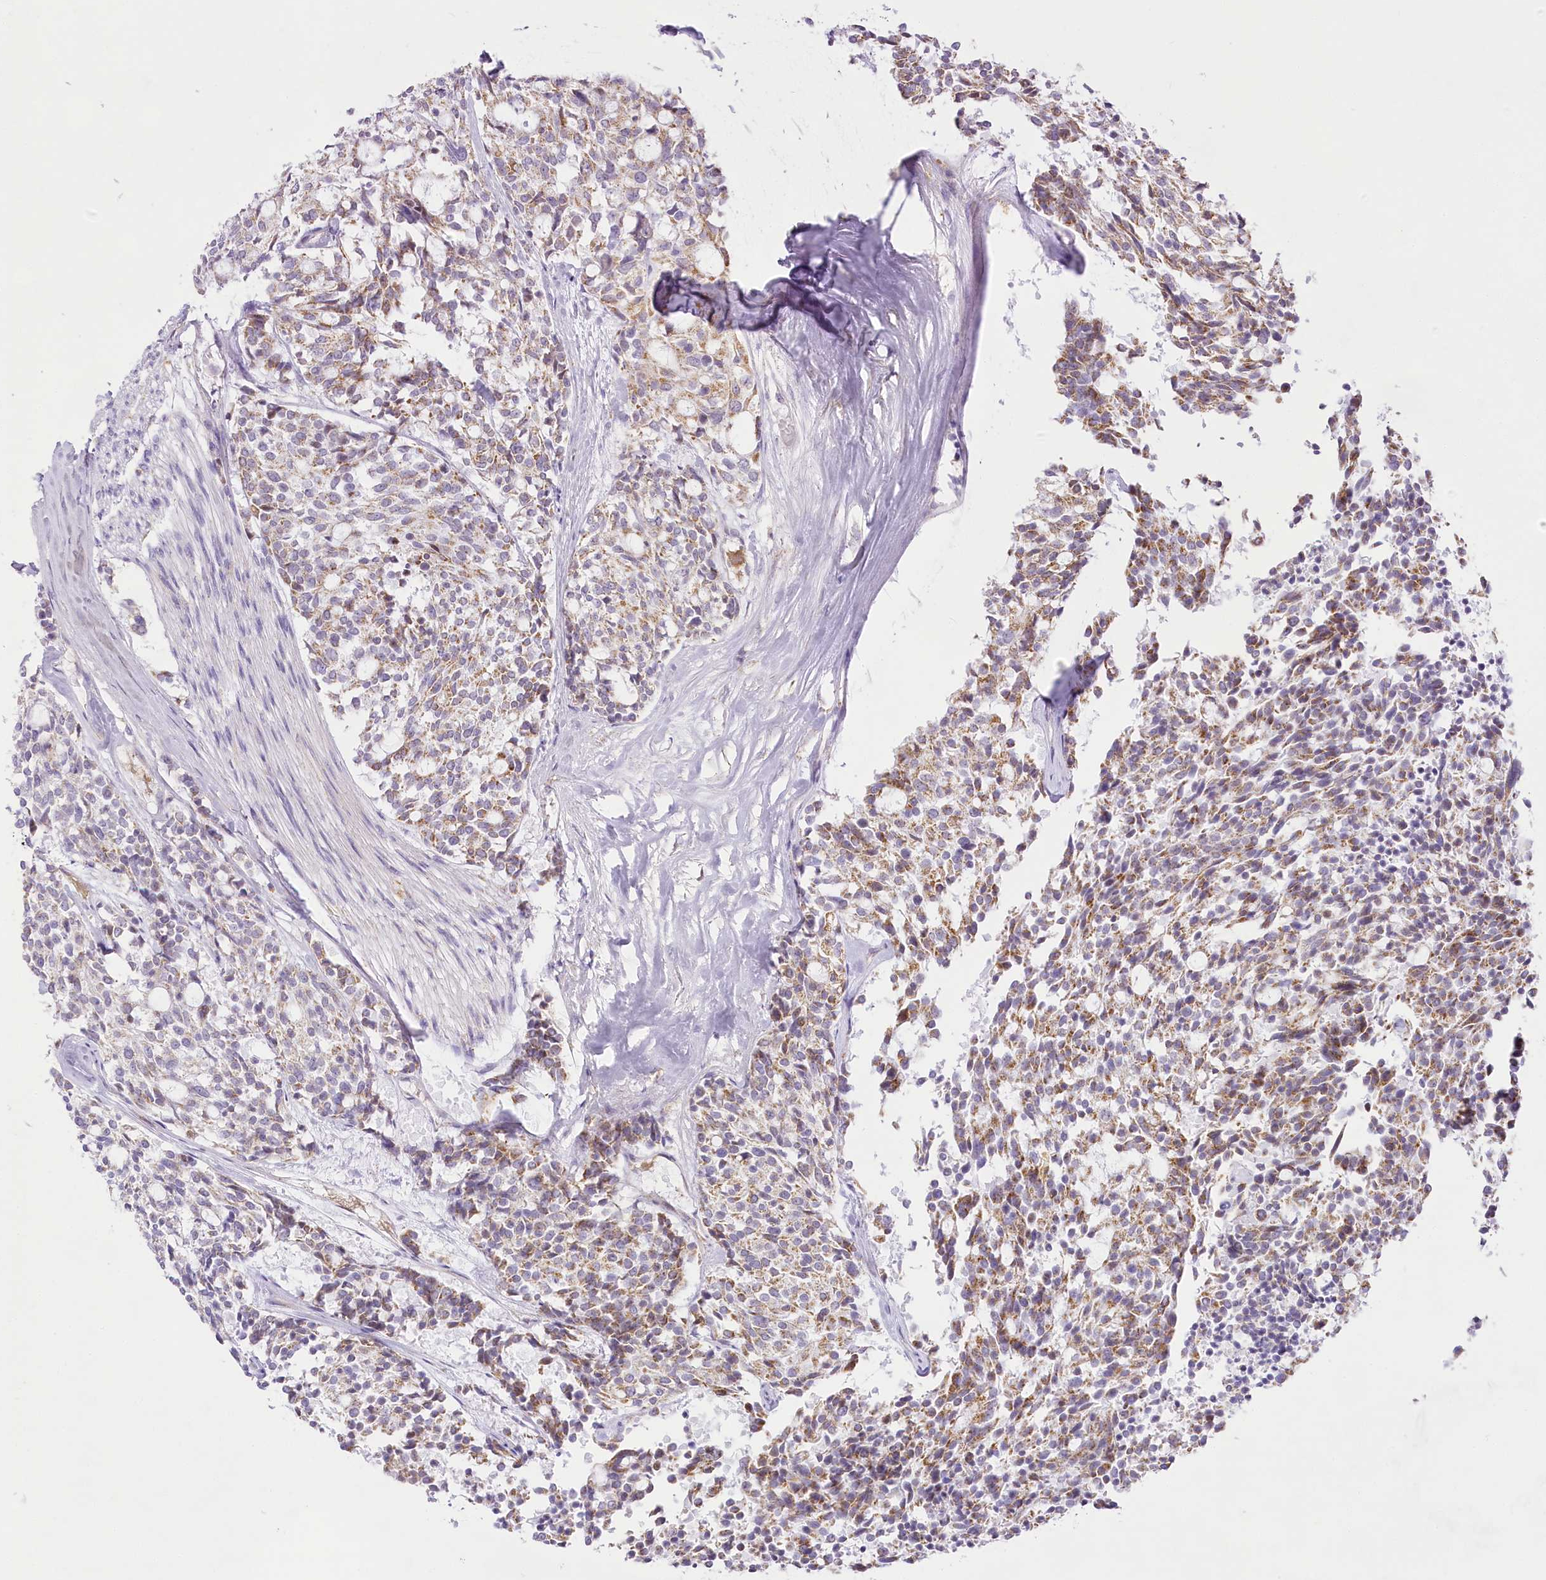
{"staining": {"intensity": "moderate", "quantity": "25%-75%", "location": "cytoplasmic/membranous"}, "tissue": "carcinoid", "cell_type": "Tumor cells", "image_type": "cancer", "snomed": [{"axis": "morphology", "description": "Carcinoid, malignant, NOS"}, {"axis": "topography", "description": "Pancreas"}], "caption": "The image displays staining of carcinoid, revealing moderate cytoplasmic/membranous protein positivity (brown color) within tumor cells.", "gene": "CCDC30", "patient": {"sex": "female", "age": 54}}